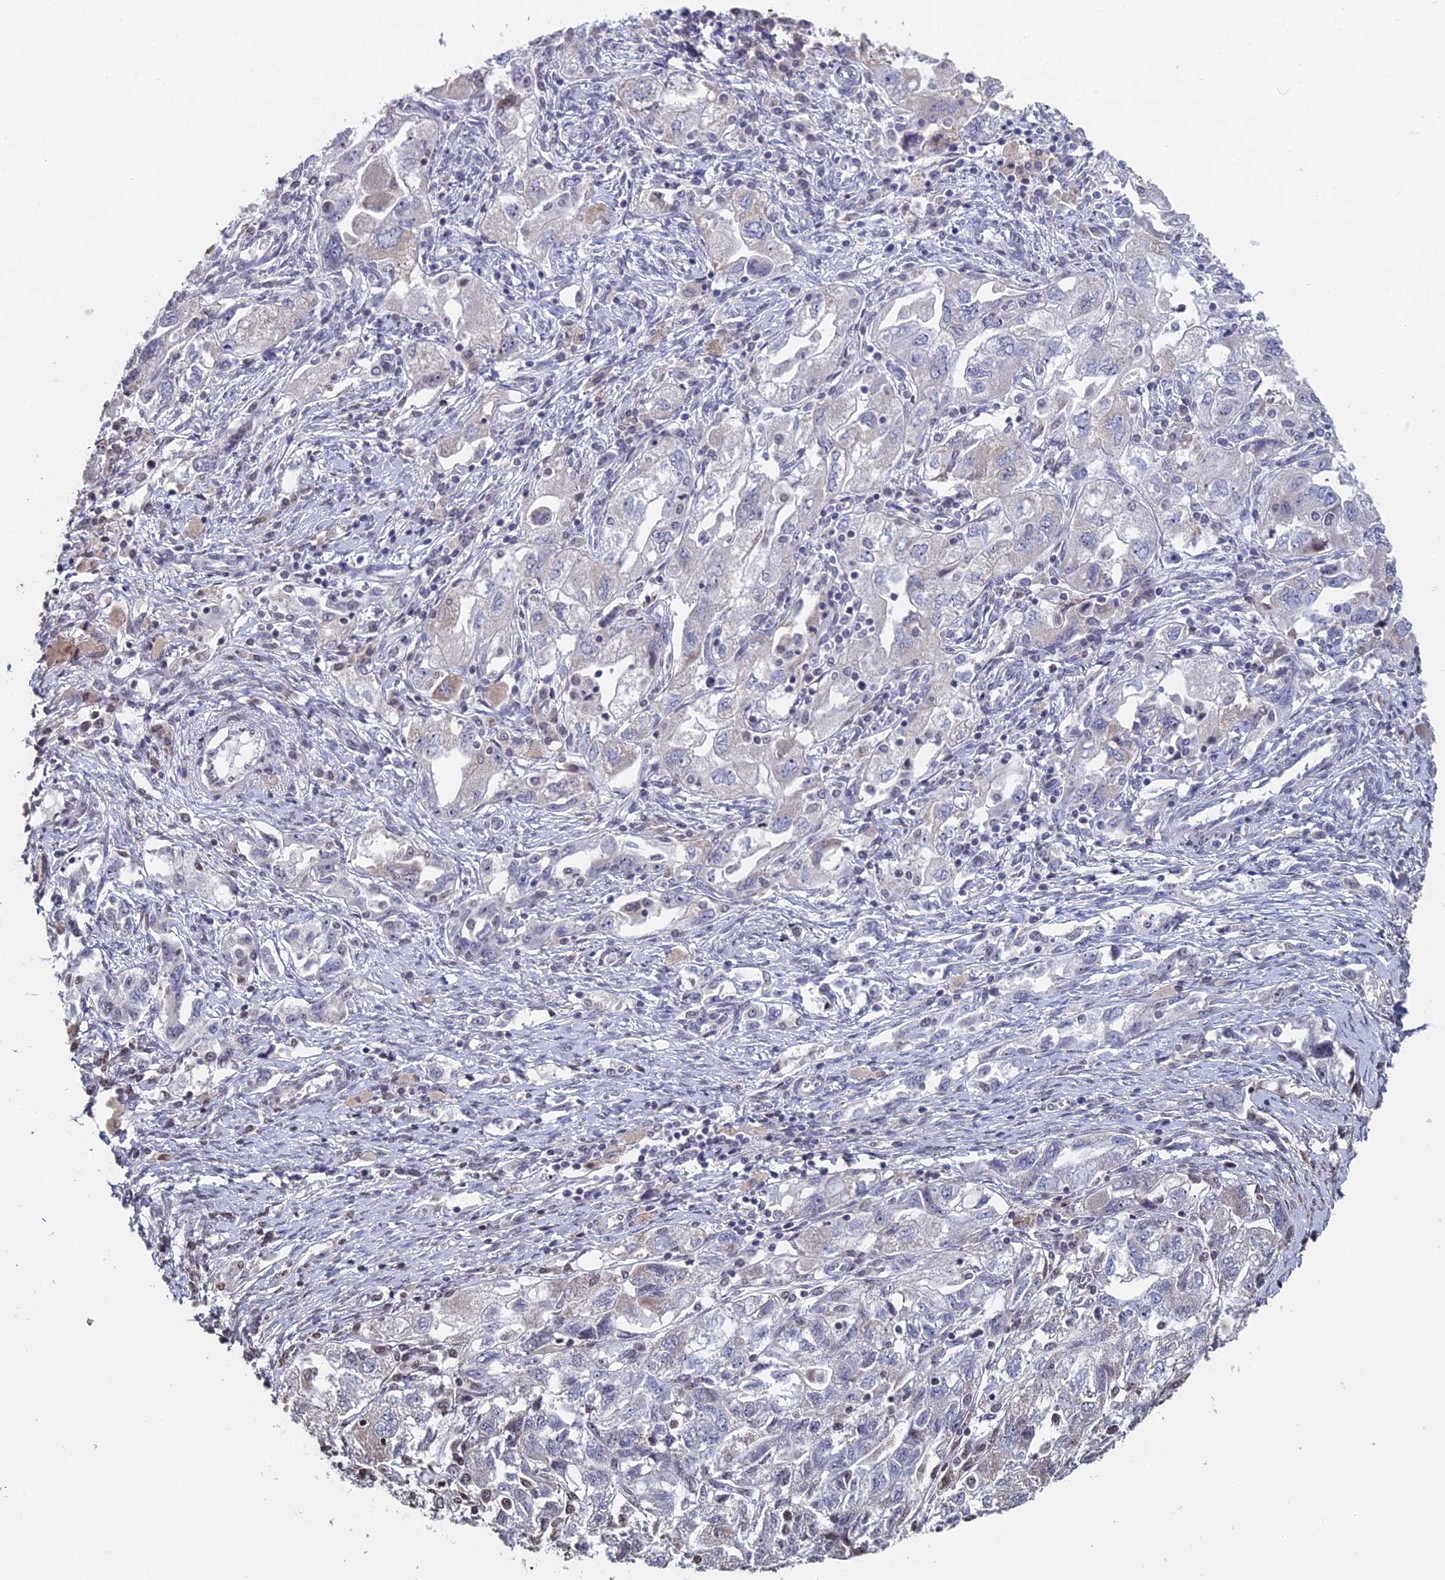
{"staining": {"intensity": "negative", "quantity": "none", "location": "none"}, "tissue": "ovarian cancer", "cell_type": "Tumor cells", "image_type": "cancer", "snomed": [{"axis": "morphology", "description": "Carcinoma, NOS"}, {"axis": "morphology", "description": "Cystadenocarcinoma, serous, NOS"}, {"axis": "topography", "description": "Ovary"}], "caption": "Tumor cells show no significant expression in ovarian carcinoma.", "gene": "PRR22", "patient": {"sex": "female", "age": 69}}